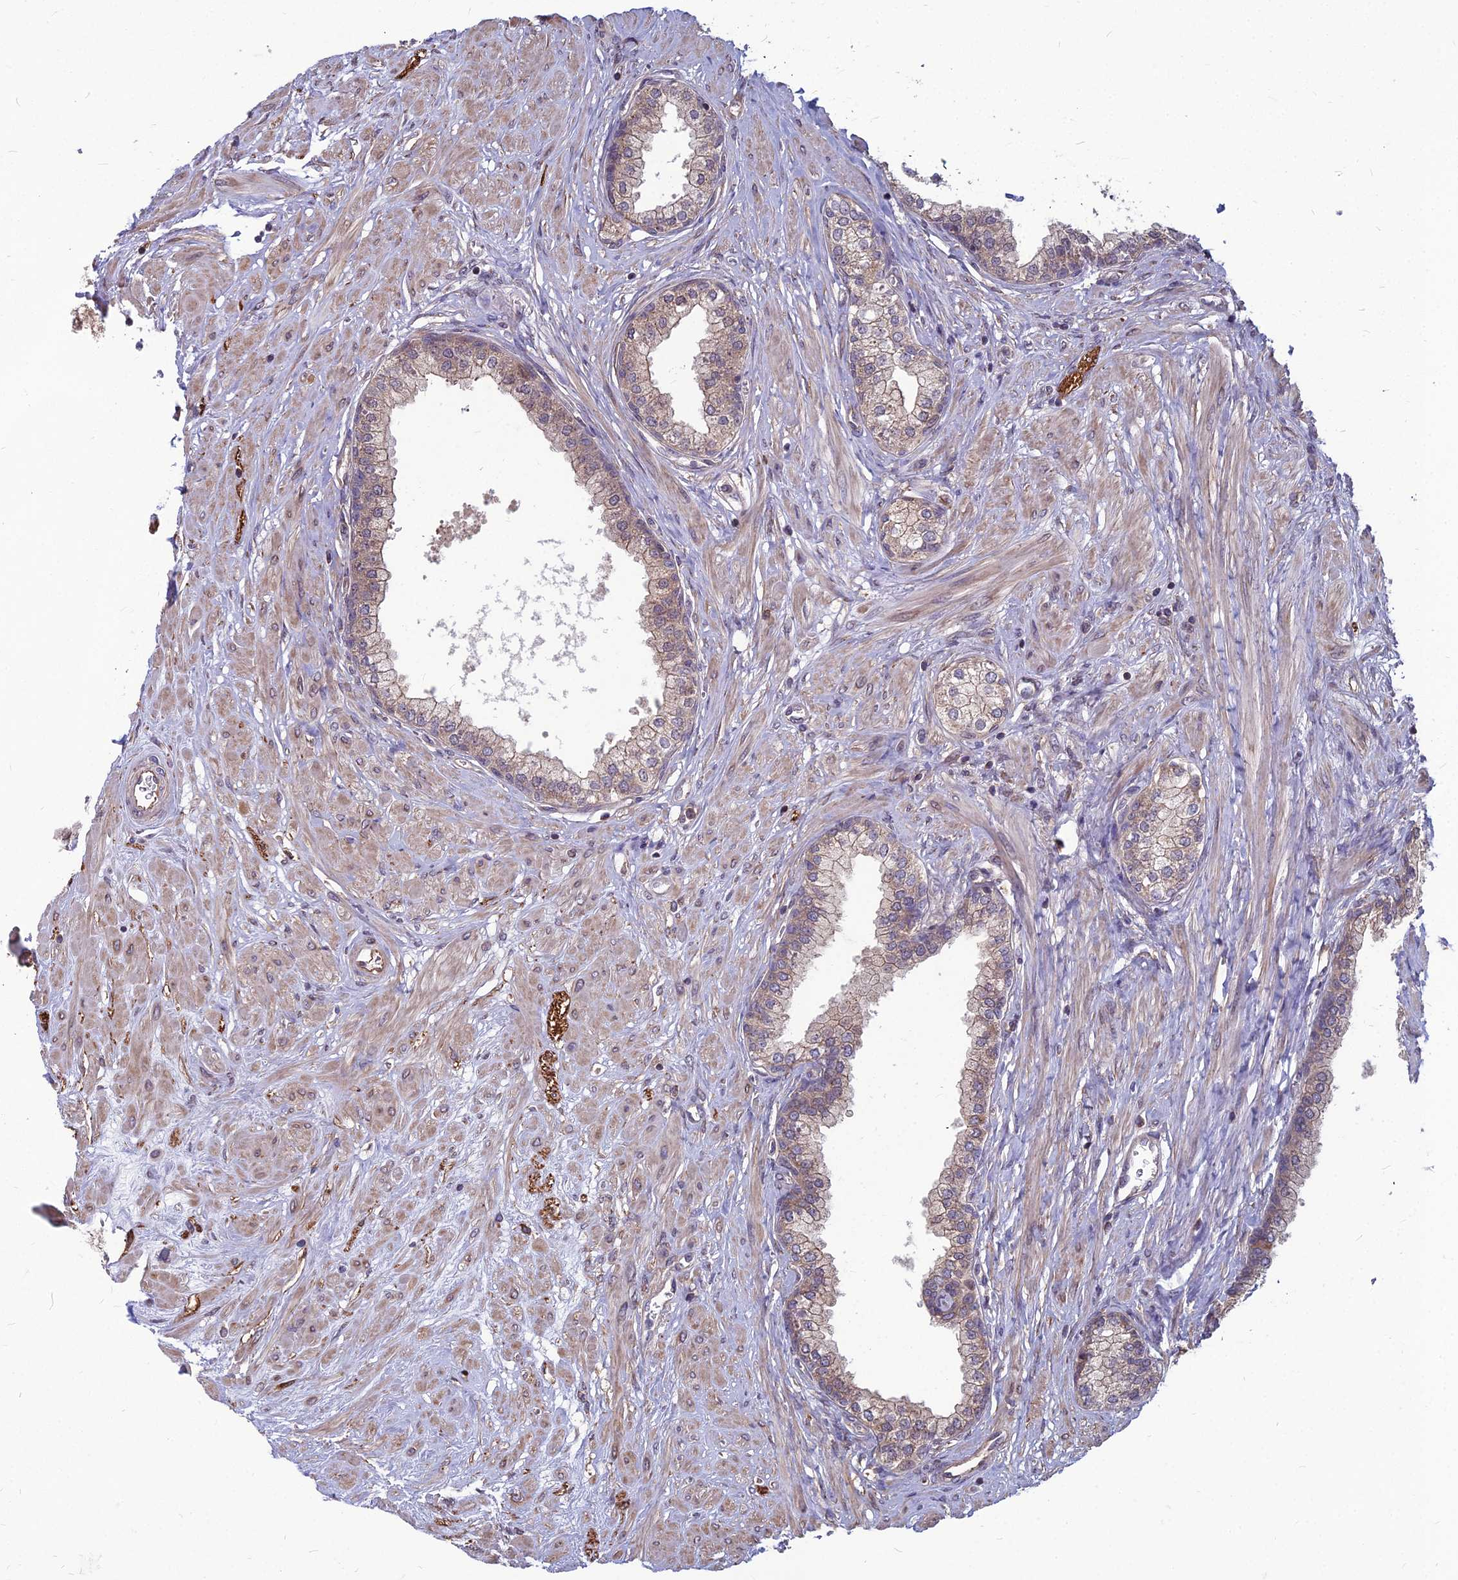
{"staining": {"intensity": "weak", "quantity": "25%-75%", "location": "cytoplasmic/membranous"}, "tissue": "prostate", "cell_type": "Glandular cells", "image_type": "normal", "snomed": [{"axis": "morphology", "description": "Normal tissue, NOS"}, {"axis": "topography", "description": "Prostate"}], "caption": "A brown stain labels weak cytoplasmic/membranous positivity of a protein in glandular cells of normal prostate. The protein of interest is shown in brown color, while the nuclei are stained blue.", "gene": "LSM6", "patient": {"sex": "male", "age": 60}}